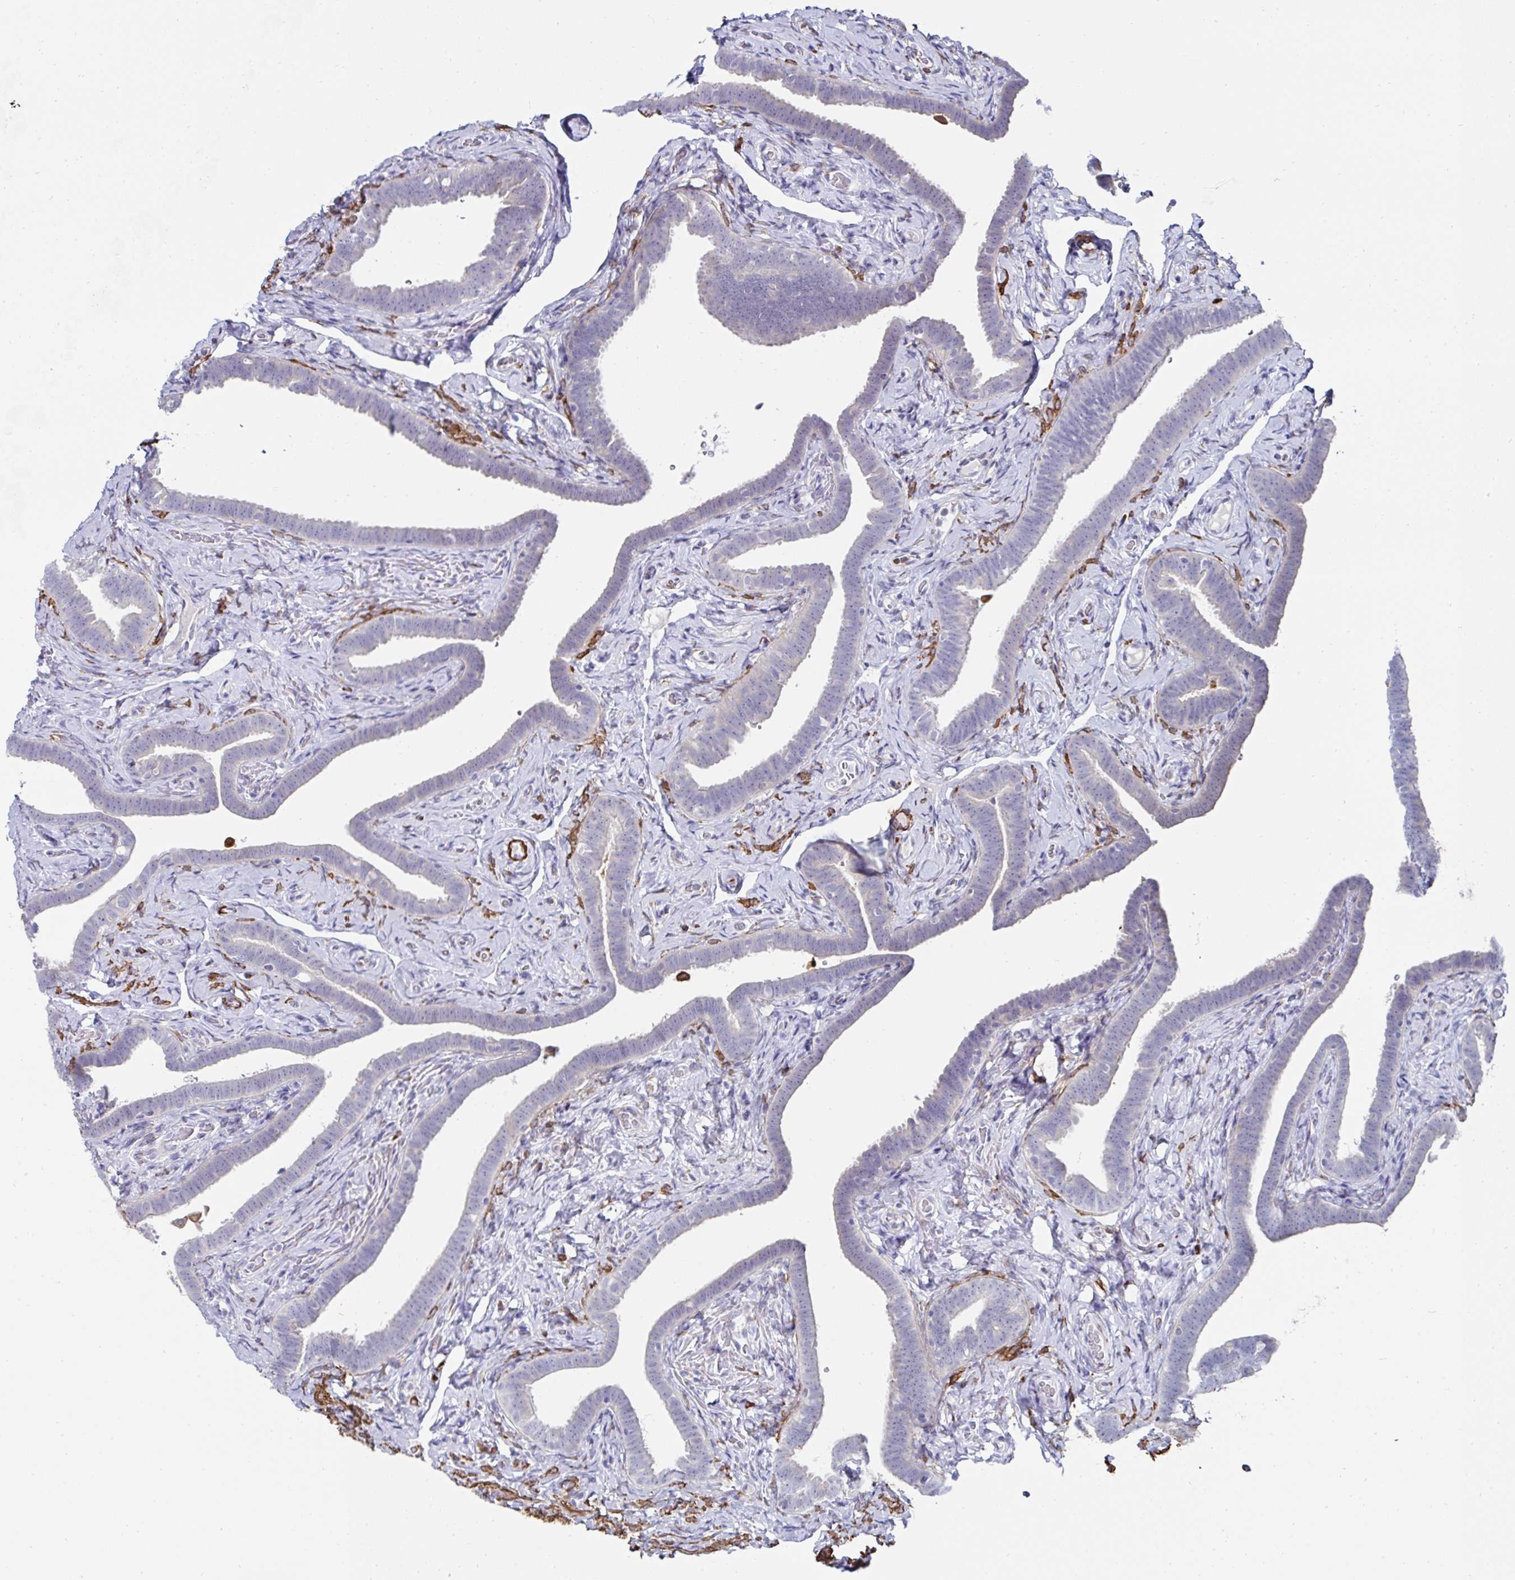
{"staining": {"intensity": "negative", "quantity": "none", "location": "none"}, "tissue": "fallopian tube", "cell_type": "Glandular cells", "image_type": "normal", "snomed": [{"axis": "morphology", "description": "Normal tissue, NOS"}, {"axis": "topography", "description": "Fallopian tube"}], "caption": "Immunohistochemical staining of unremarkable human fallopian tube demonstrates no significant staining in glandular cells.", "gene": "FBXL13", "patient": {"sex": "female", "age": 69}}